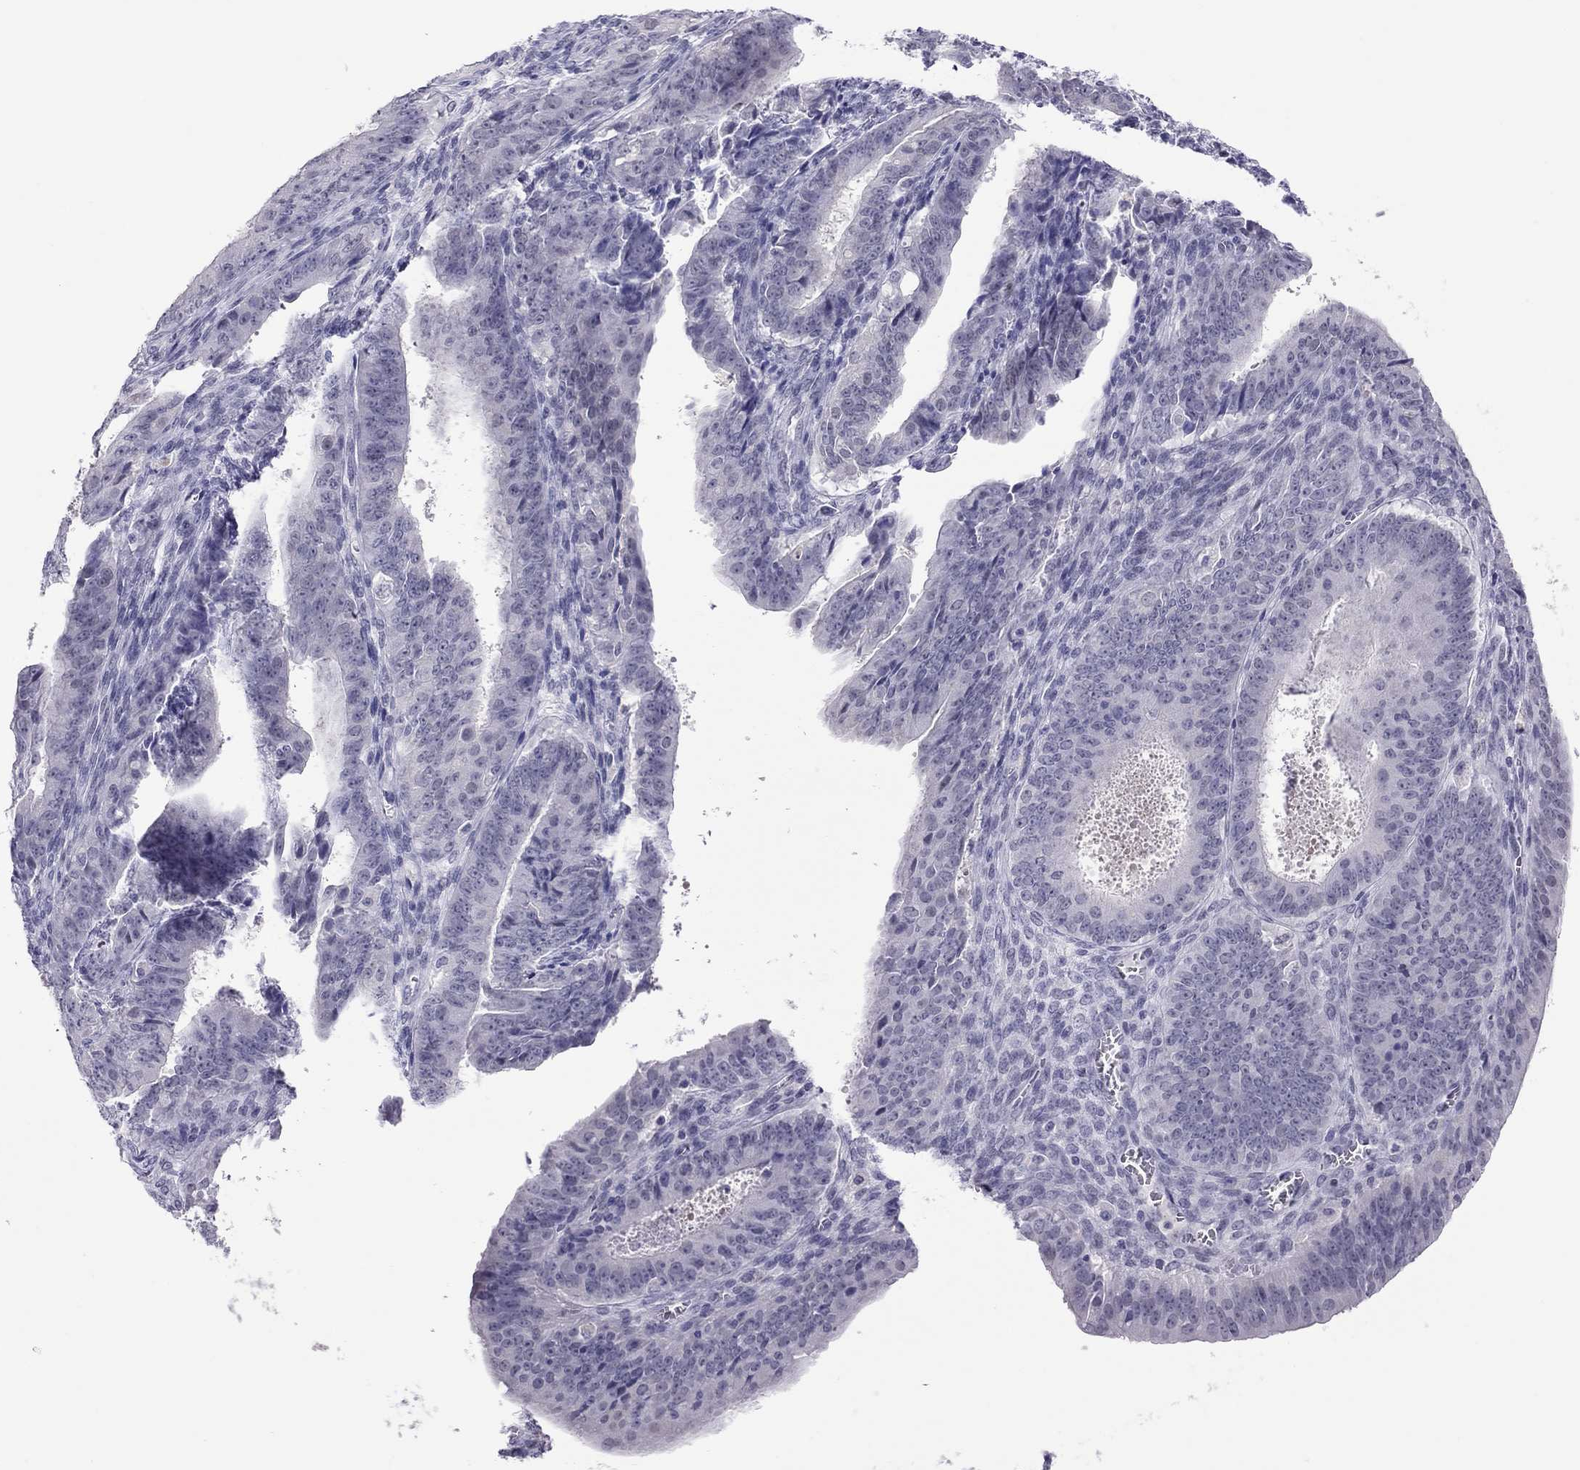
{"staining": {"intensity": "negative", "quantity": "none", "location": "none"}, "tissue": "ovarian cancer", "cell_type": "Tumor cells", "image_type": "cancer", "snomed": [{"axis": "morphology", "description": "Carcinoma, endometroid"}, {"axis": "topography", "description": "Ovary"}], "caption": "A micrograph of human endometroid carcinoma (ovarian) is negative for staining in tumor cells.", "gene": "CHRNB3", "patient": {"sex": "female", "age": 42}}